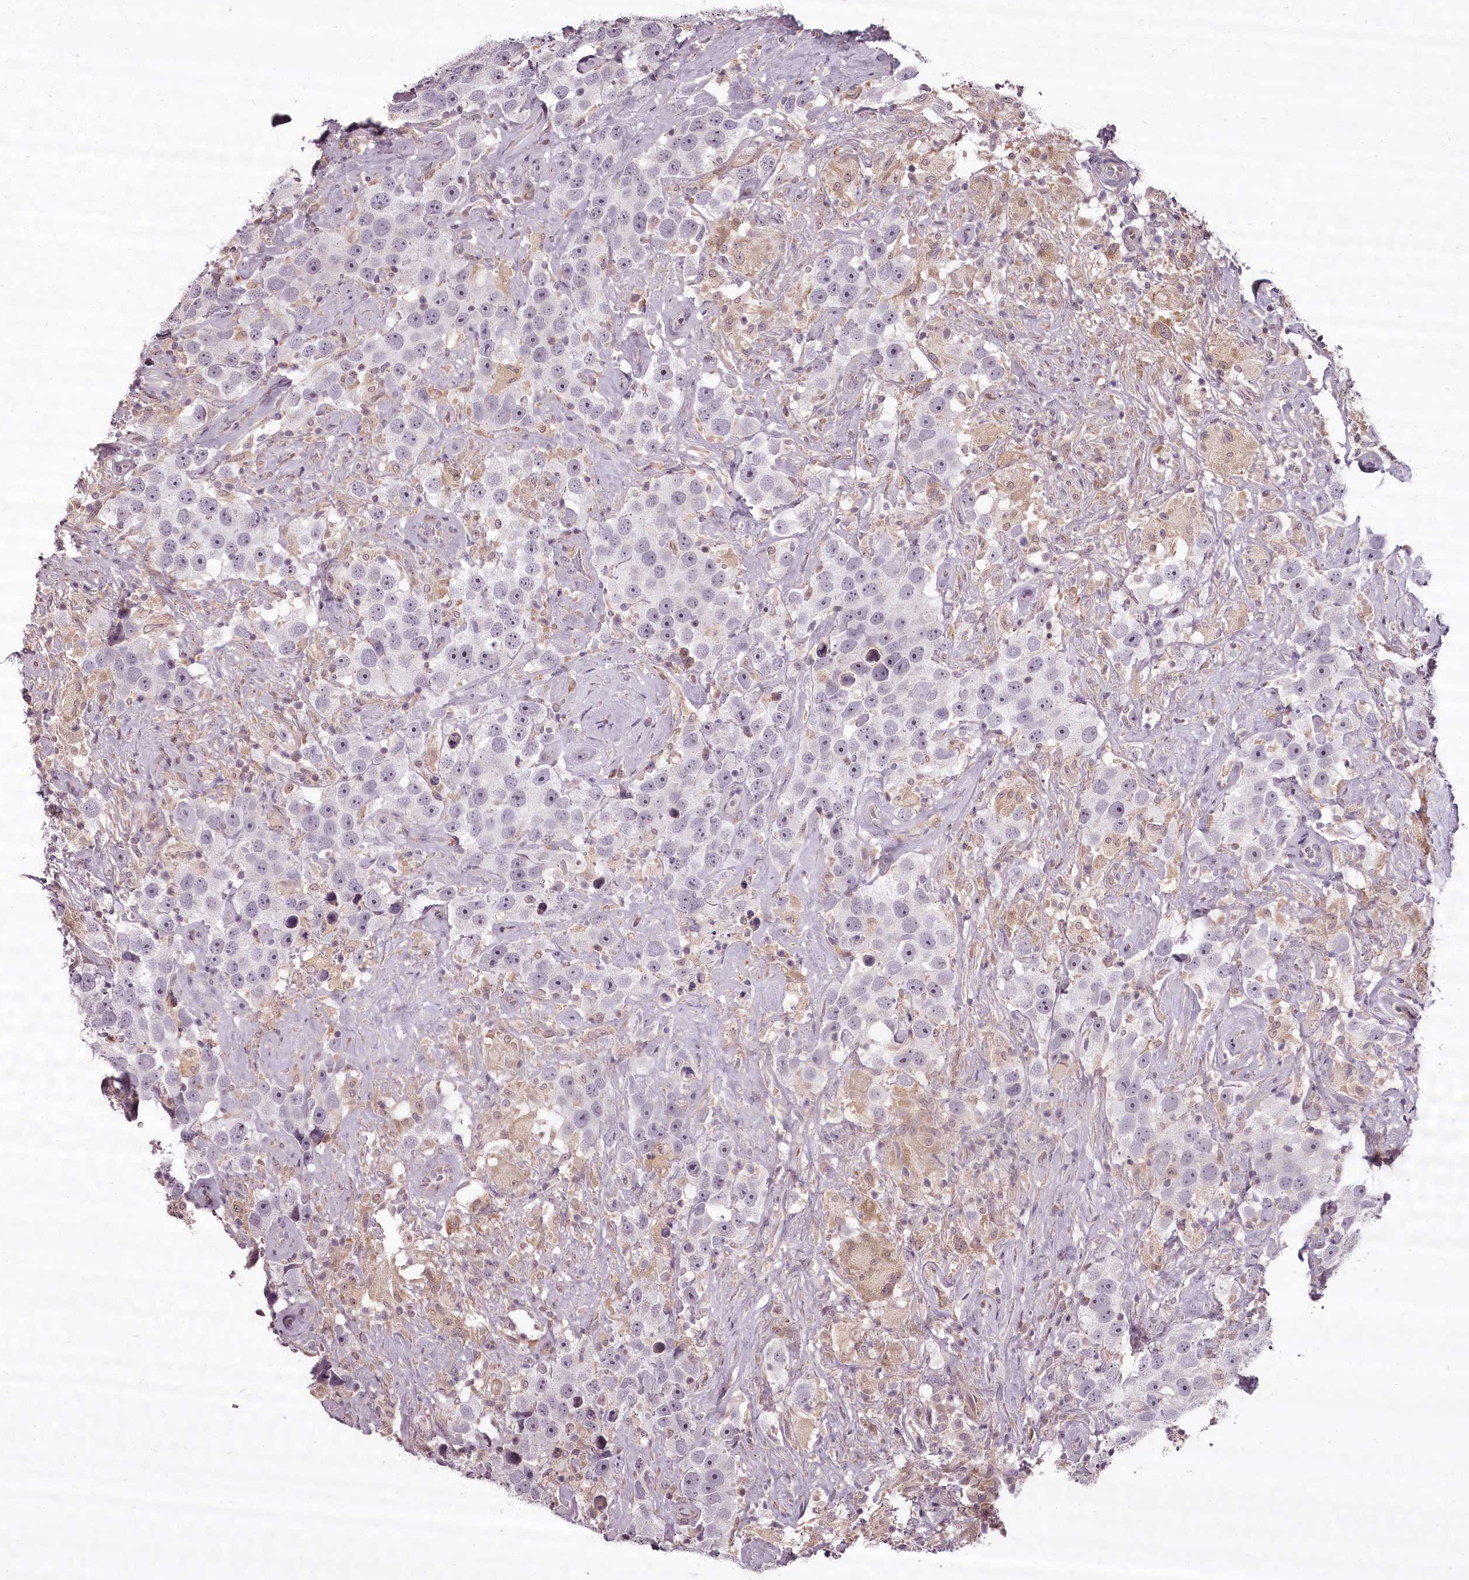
{"staining": {"intensity": "negative", "quantity": "none", "location": "none"}, "tissue": "testis cancer", "cell_type": "Tumor cells", "image_type": "cancer", "snomed": [{"axis": "morphology", "description": "Seminoma, NOS"}, {"axis": "topography", "description": "Testis"}], "caption": "Tumor cells are negative for protein expression in human seminoma (testis).", "gene": "CCDC92", "patient": {"sex": "male", "age": 49}}